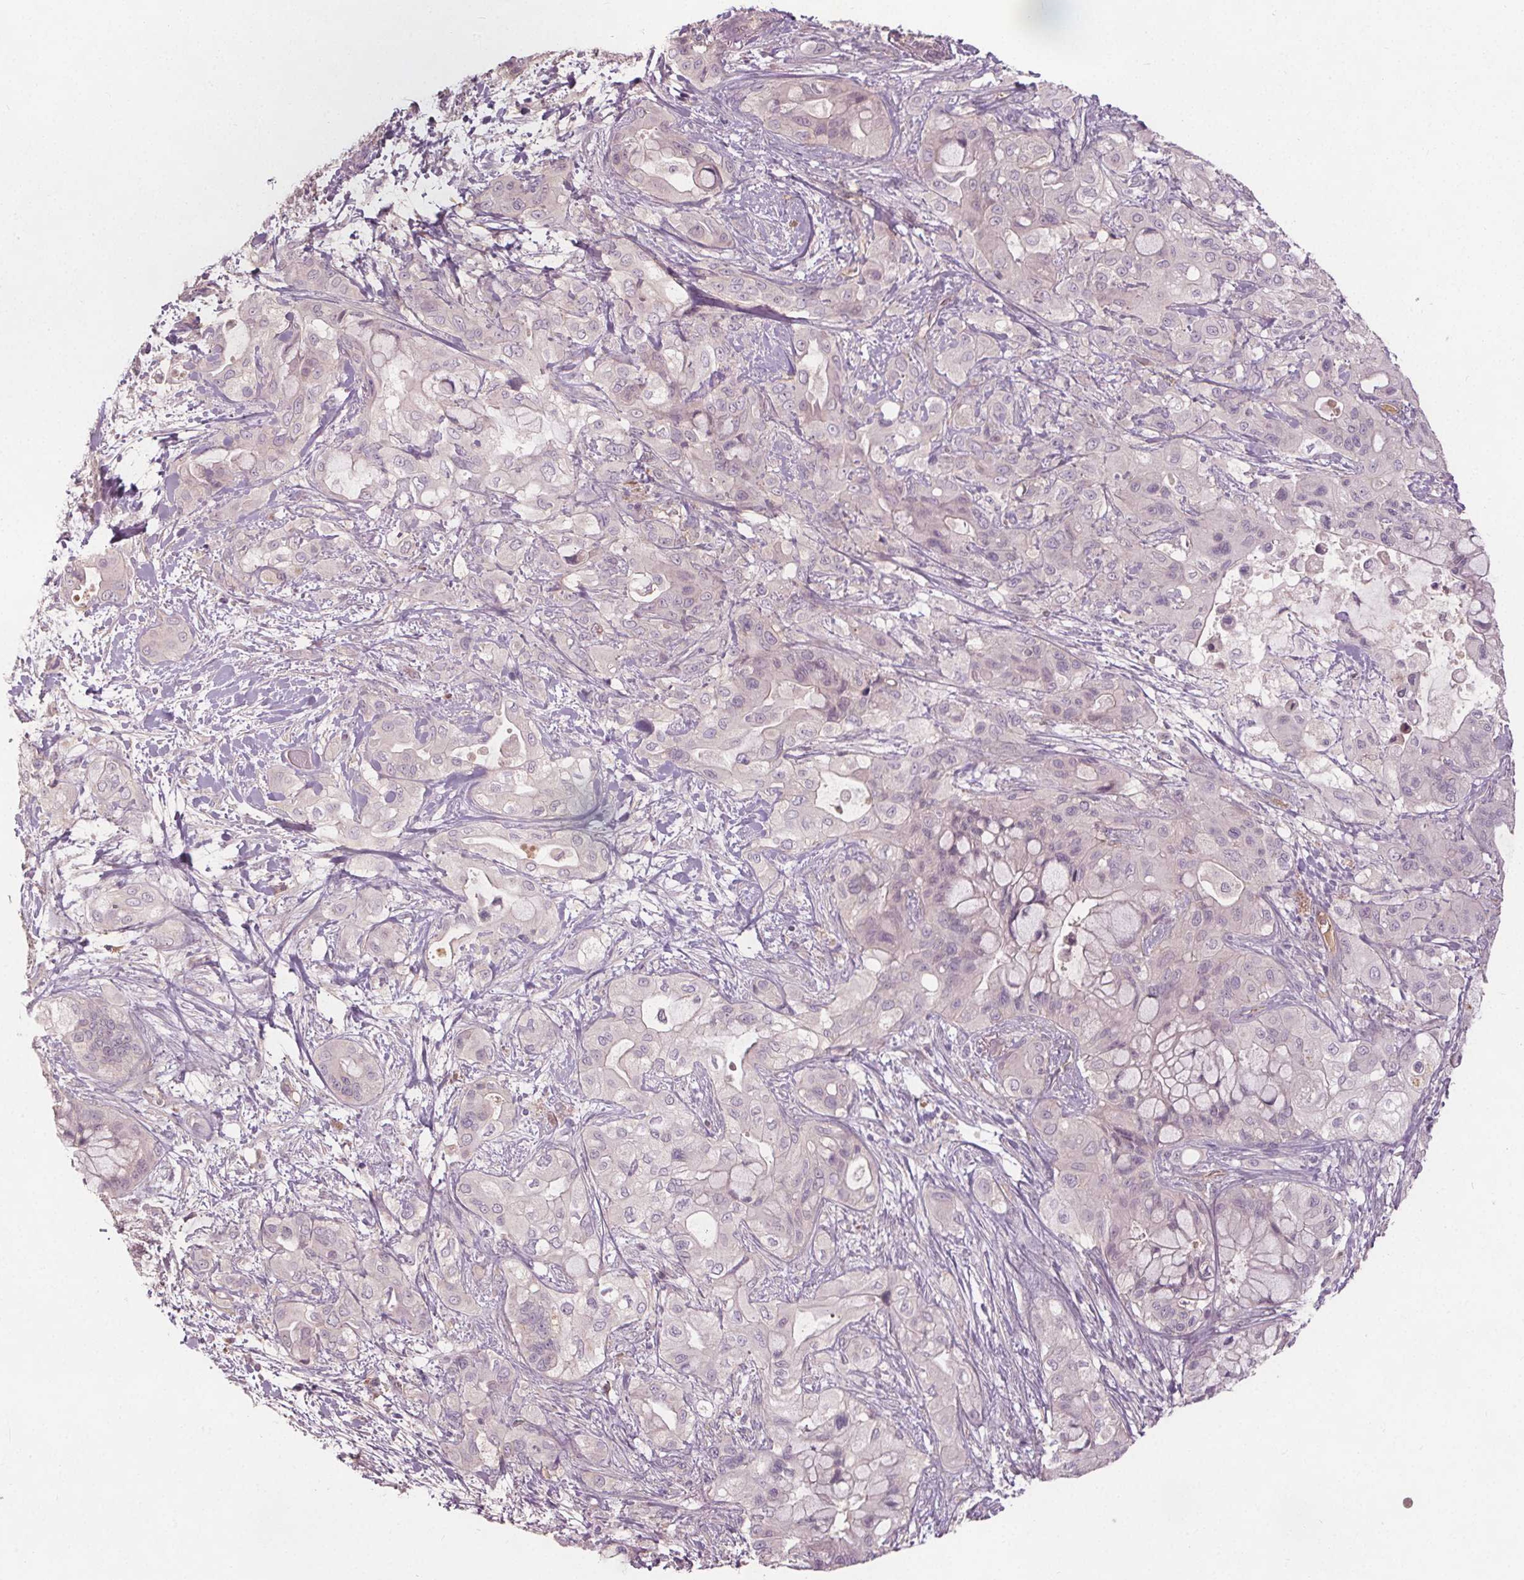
{"staining": {"intensity": "negative", "quantity": "none", "location": "none"}, "tissue": "pancreatic cancer", "cell_type": "Tumor cells", "image_type": "cancer", "snomed": [{"axis": "morphology", "description": "Adenocarcinoma, NOS"}, {"axis": "topography", "description": "Pancreas"}], "caption": "The image displays no significant staining in tumor cells of adenocarcinoma (pancreatic).", "gene": "PDGFD", "patient": {"sex": "male", "age": 71}}